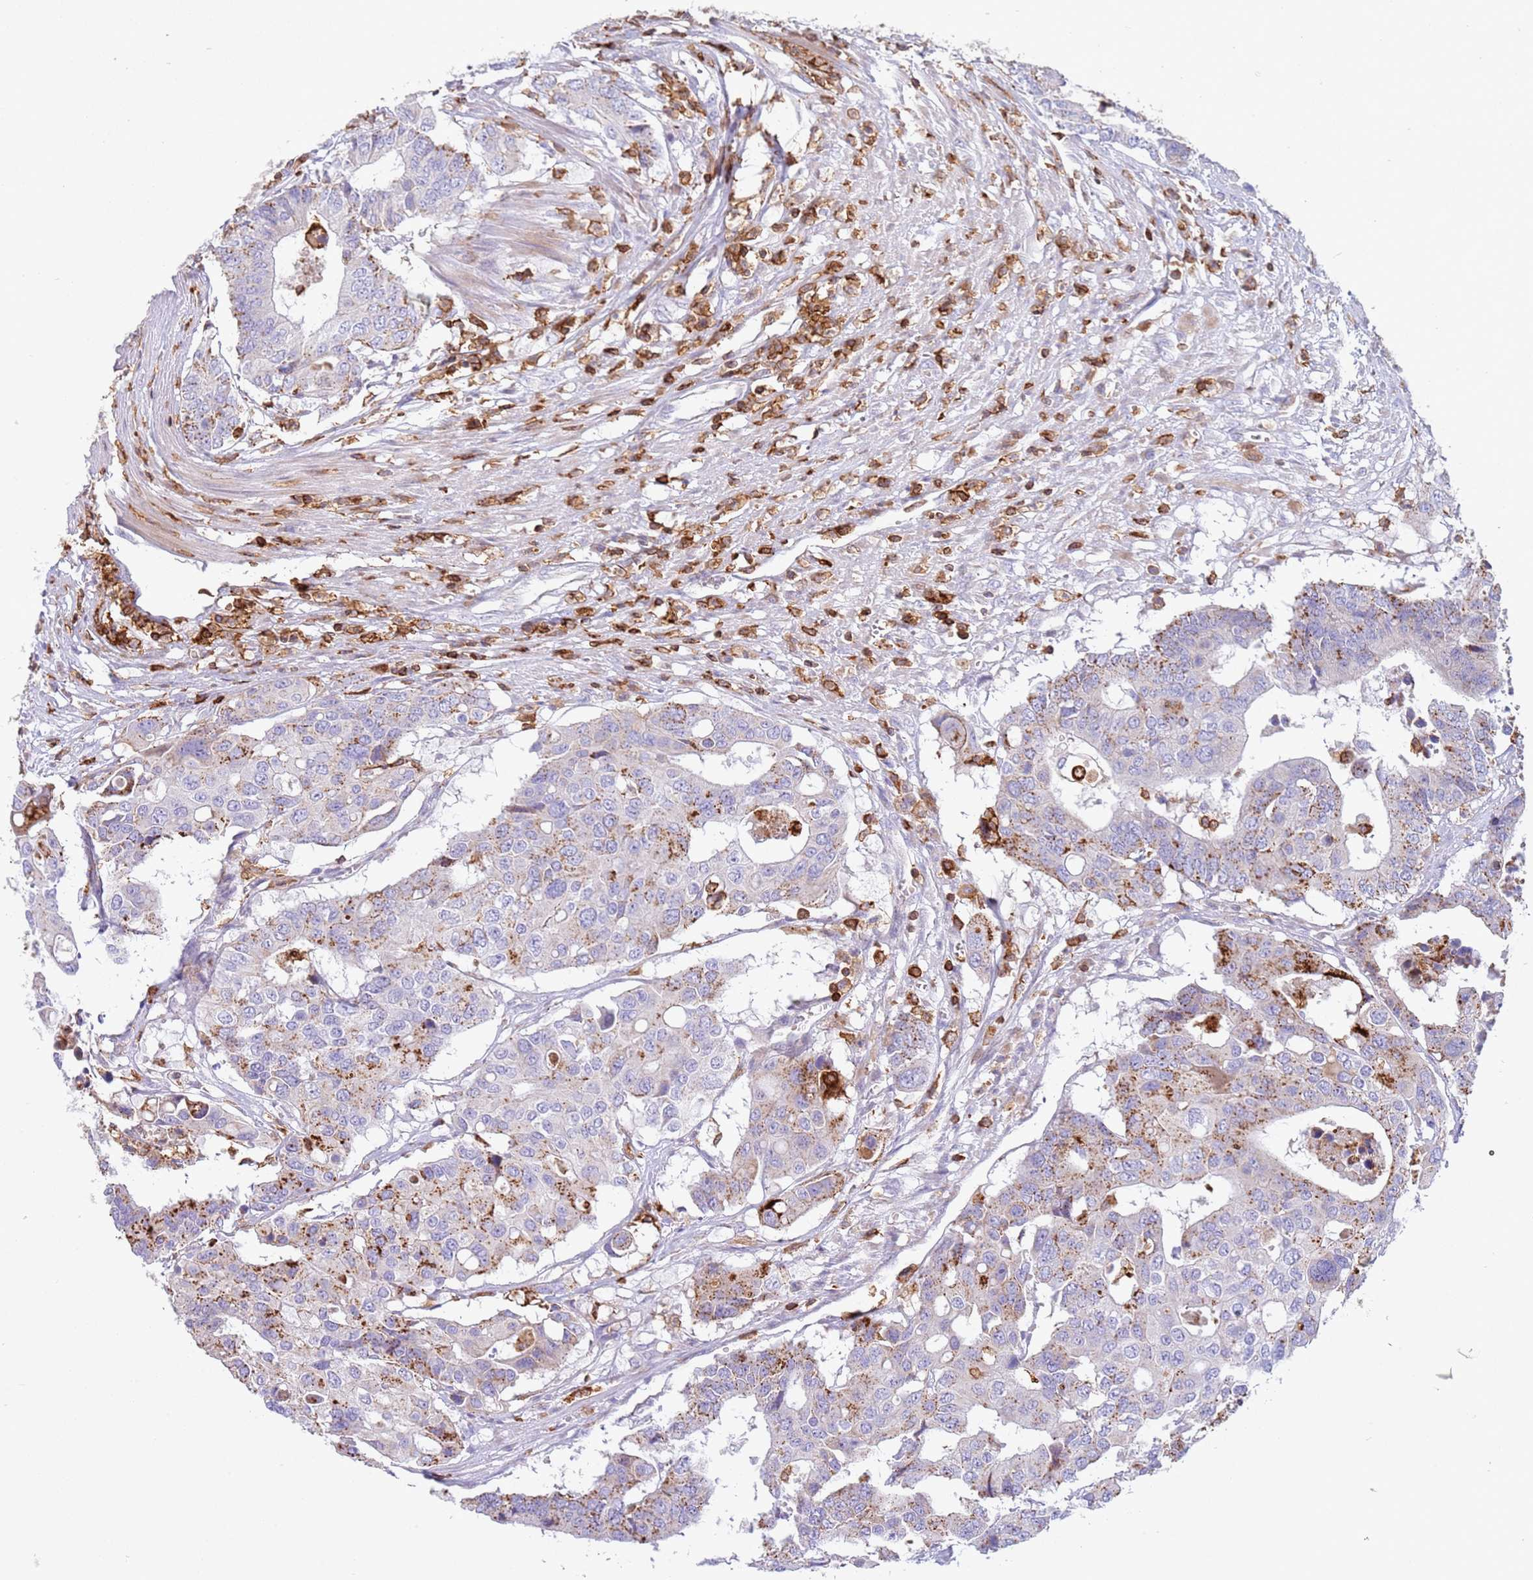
{"staining": {"intensity": "moderate", "quantity": "25%-75%", "location": "cytoplasmic/membranous"}, "tissue": "colorectal cancer", "cell_type": "Tumor cells", "image_type": "cancer", "snomed": [{"axis": "morphology", "description": "Adenocarcinoma, NOS"}, {"axis": "topography", "description": "Colon"}], "caption": "The immunohistochemical stain labels moderate cytoplasmic/membranous staining in tumor cells of colorectal adenocarcinoma tissue.", "gene": "TTPAL", "patient": {"sex": "male", "age": 77}}